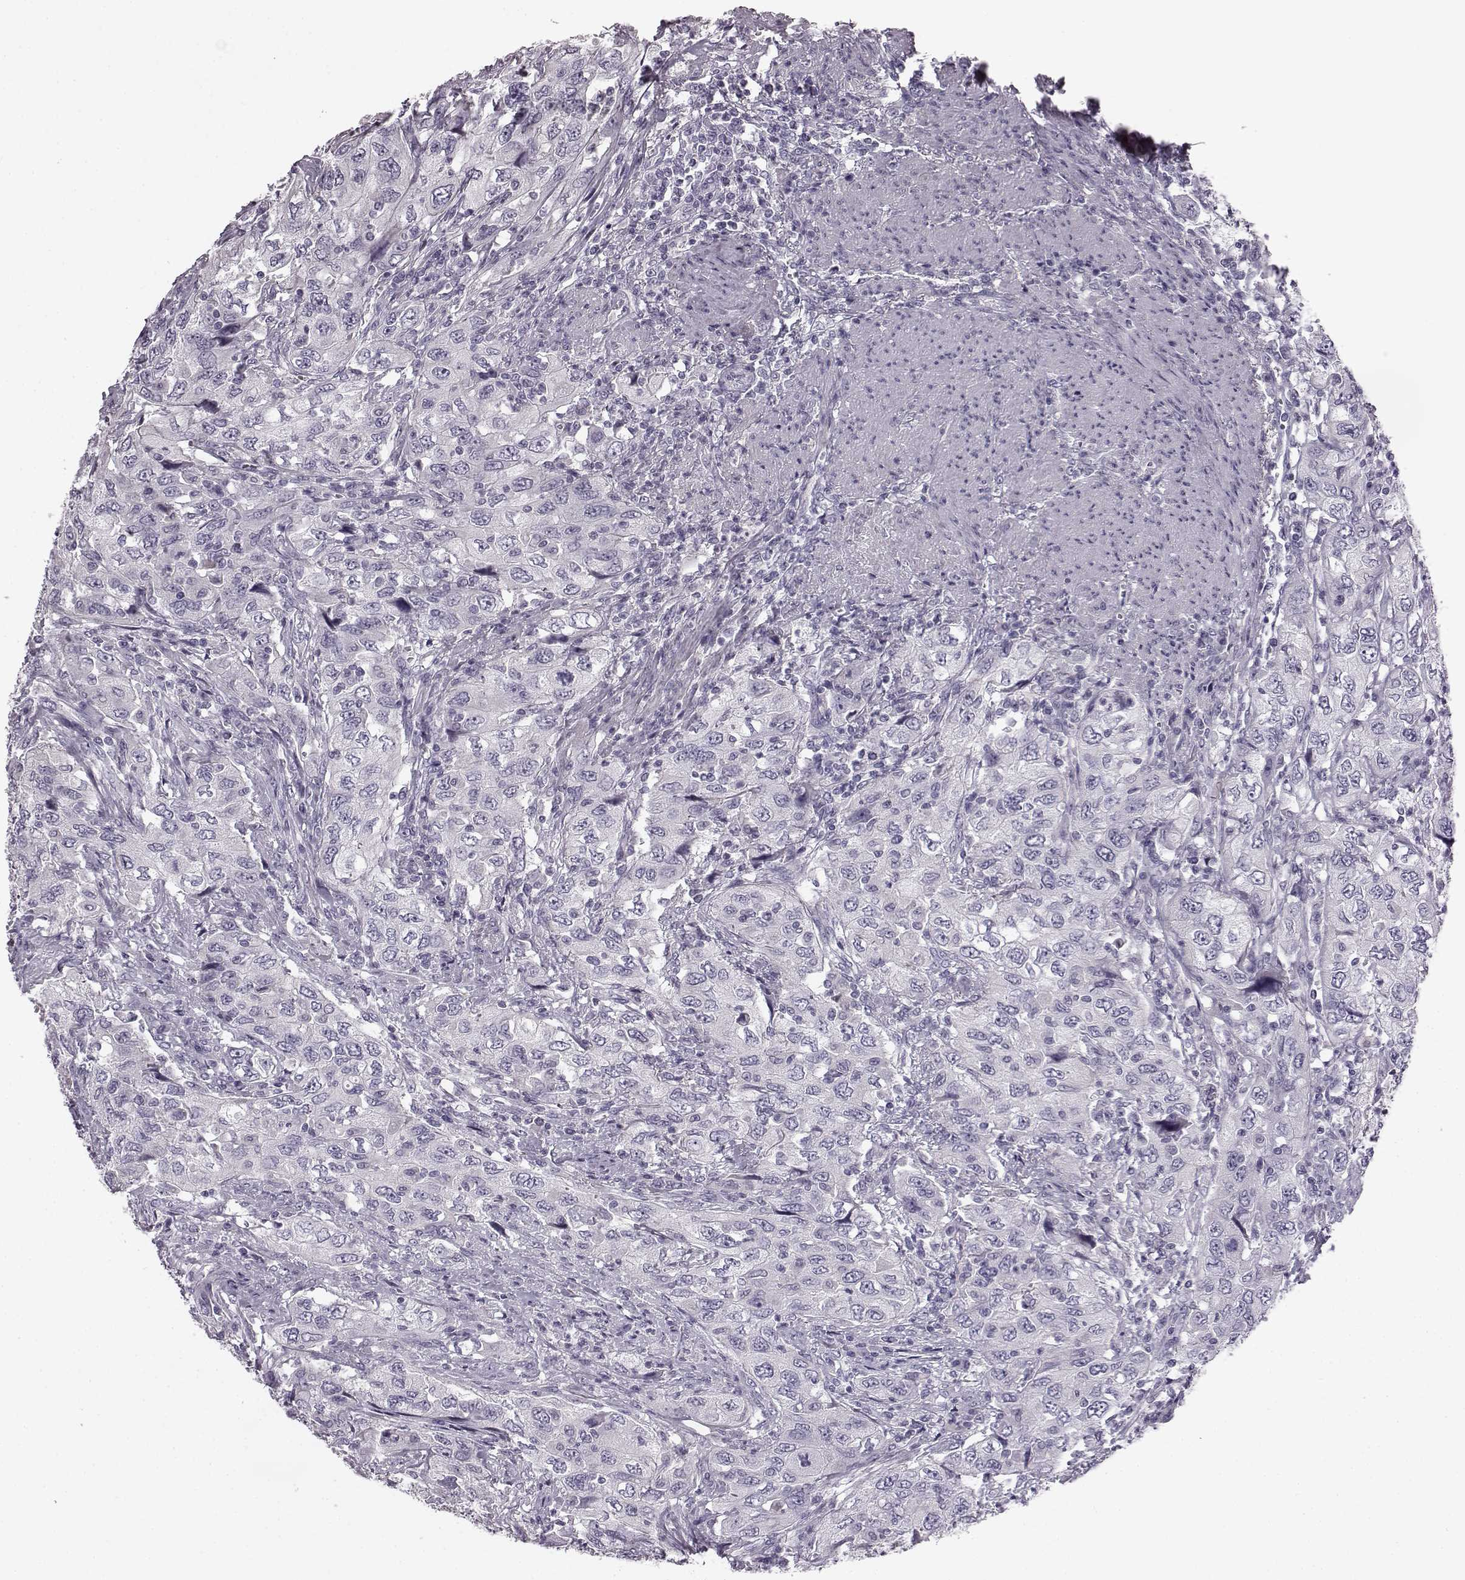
{"staining": {"intensity": "negative", "quantity": "none", "location": "none"}, "tissue": "urothelial cancer", "cell_type": "Tumor cells", "image_type": "cancer", "snomed": [{"axis": "morphology", "description": "Urothelial carcinoma, High grade"}, {"axis": "topography", "description": "Urinary bladder"}], "caption": "Protein analysis of urothelial carcinoma (high-grade) displays no significant positivity in tumor cells.", "gene": "ODAD4", "patient": {"sex": "male", "age": 76}}